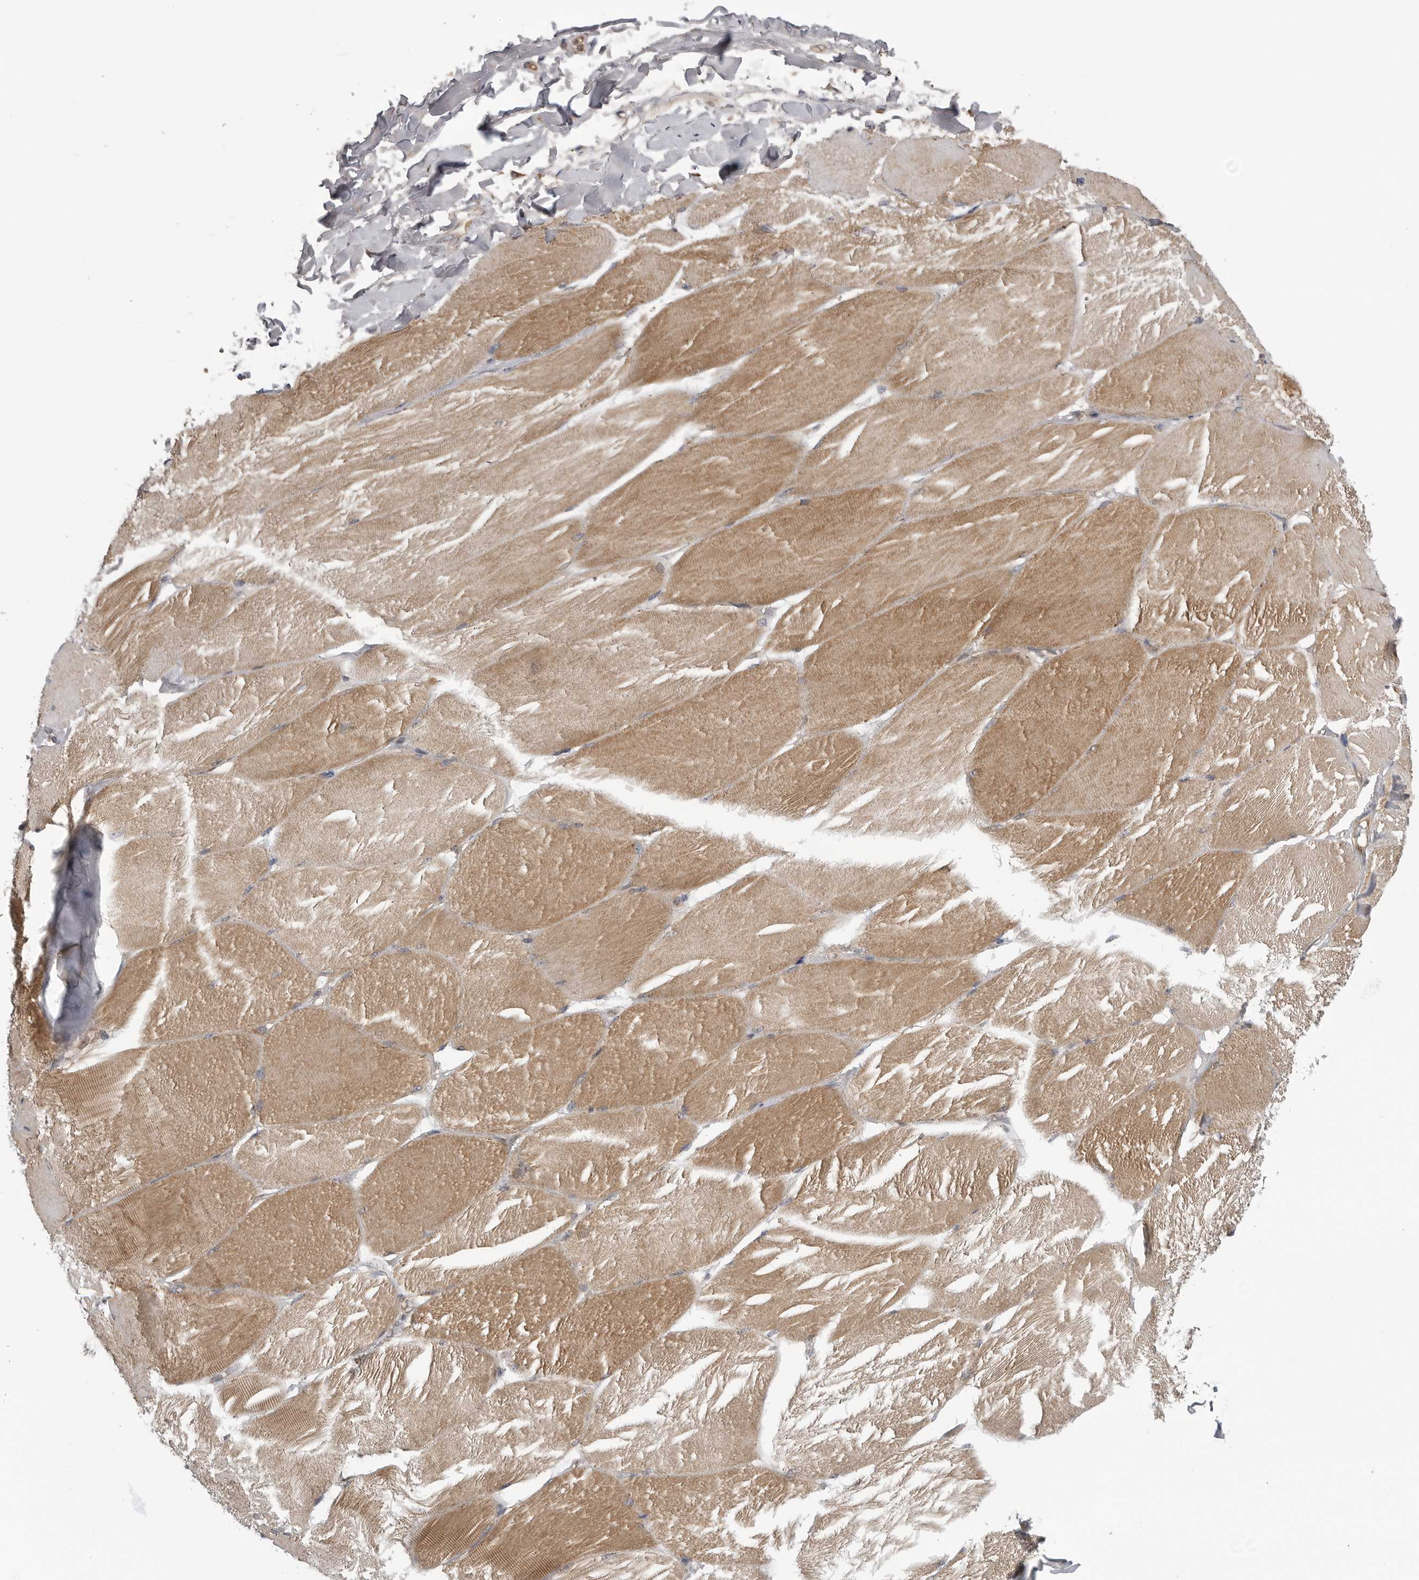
{"staining": {"intensity": "moderate", "quantity": "25%-75%", "location": "cytoplasmic/membranous"}, "tissue": "skeletal muscle", "cell_type": "Myocytes", "image_type": "normal", "snomed": [{"axis": "morphology", "description": "Normal tissue, NOS"}, {"axis": "topography", "description": "Skin"}, {"axis": "topography", "description": "Skeletal muscle"}], "caption": "Brown immunohistochemical staining in benign human skeletal muscle exhibits moderate cytoplasmic/membranous positivity in approximately 25%-75% of myocytes.", "gene": "LRRC45", "patient": {"sex": "male", "age": 83}}